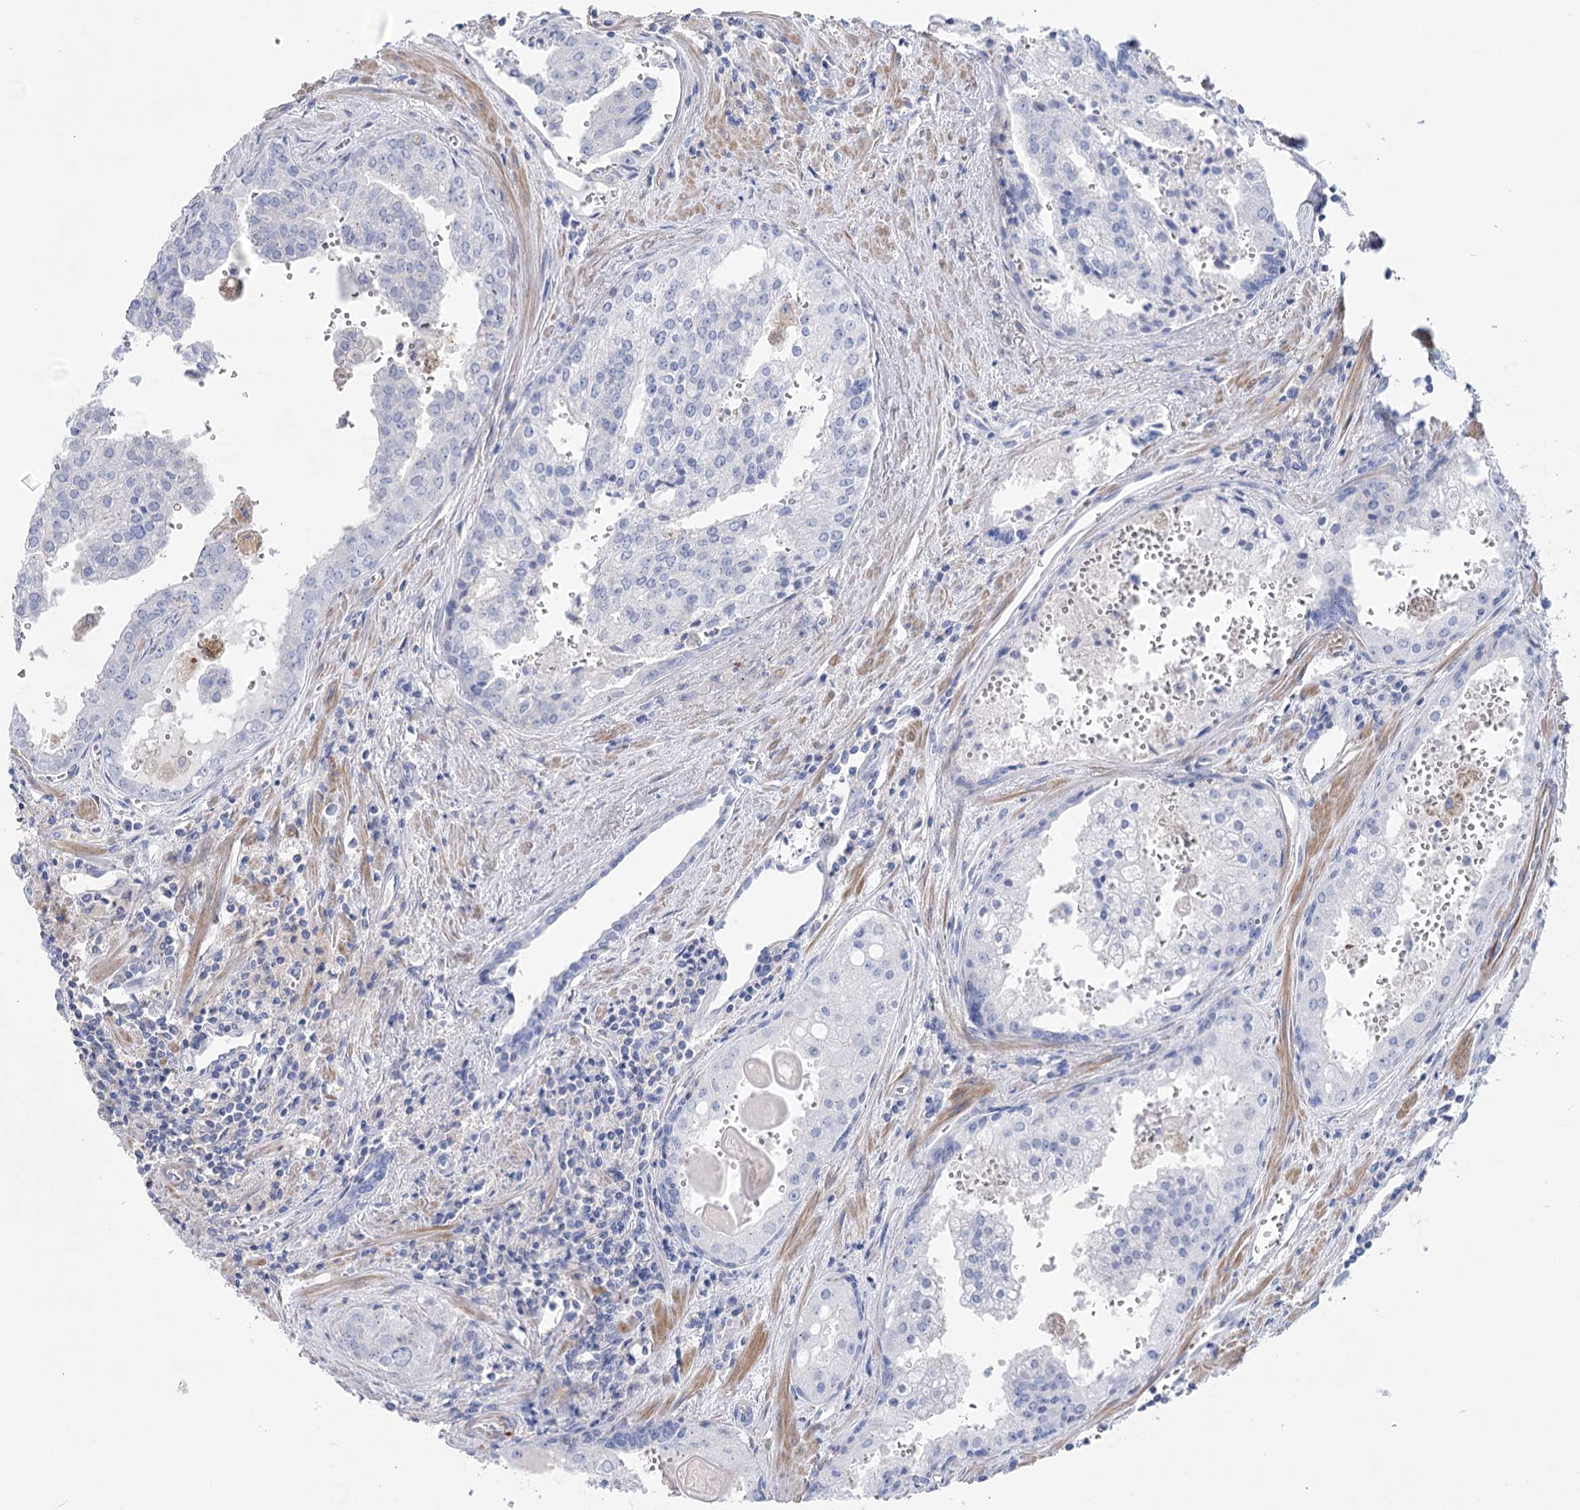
{"staining": {"intensity": "negative", "quantity": "none", "location": "none"}, "tissue": "prostate cancer", "cell_type": "Tumor cells", "image_type": "cancer", "snomed": [{"axis": "morphology", "description": "Adenocarcinoma, High grade"}, {"axis": "topography", "description": "Prostate"}], "caption": "Immunohistochemical staining of prostate adenocarcinoma (high-grade) reveals no significant expression in tumor cells.", "gene": "PCDHA1", "patient": {"sex": "male", "age": 68}}